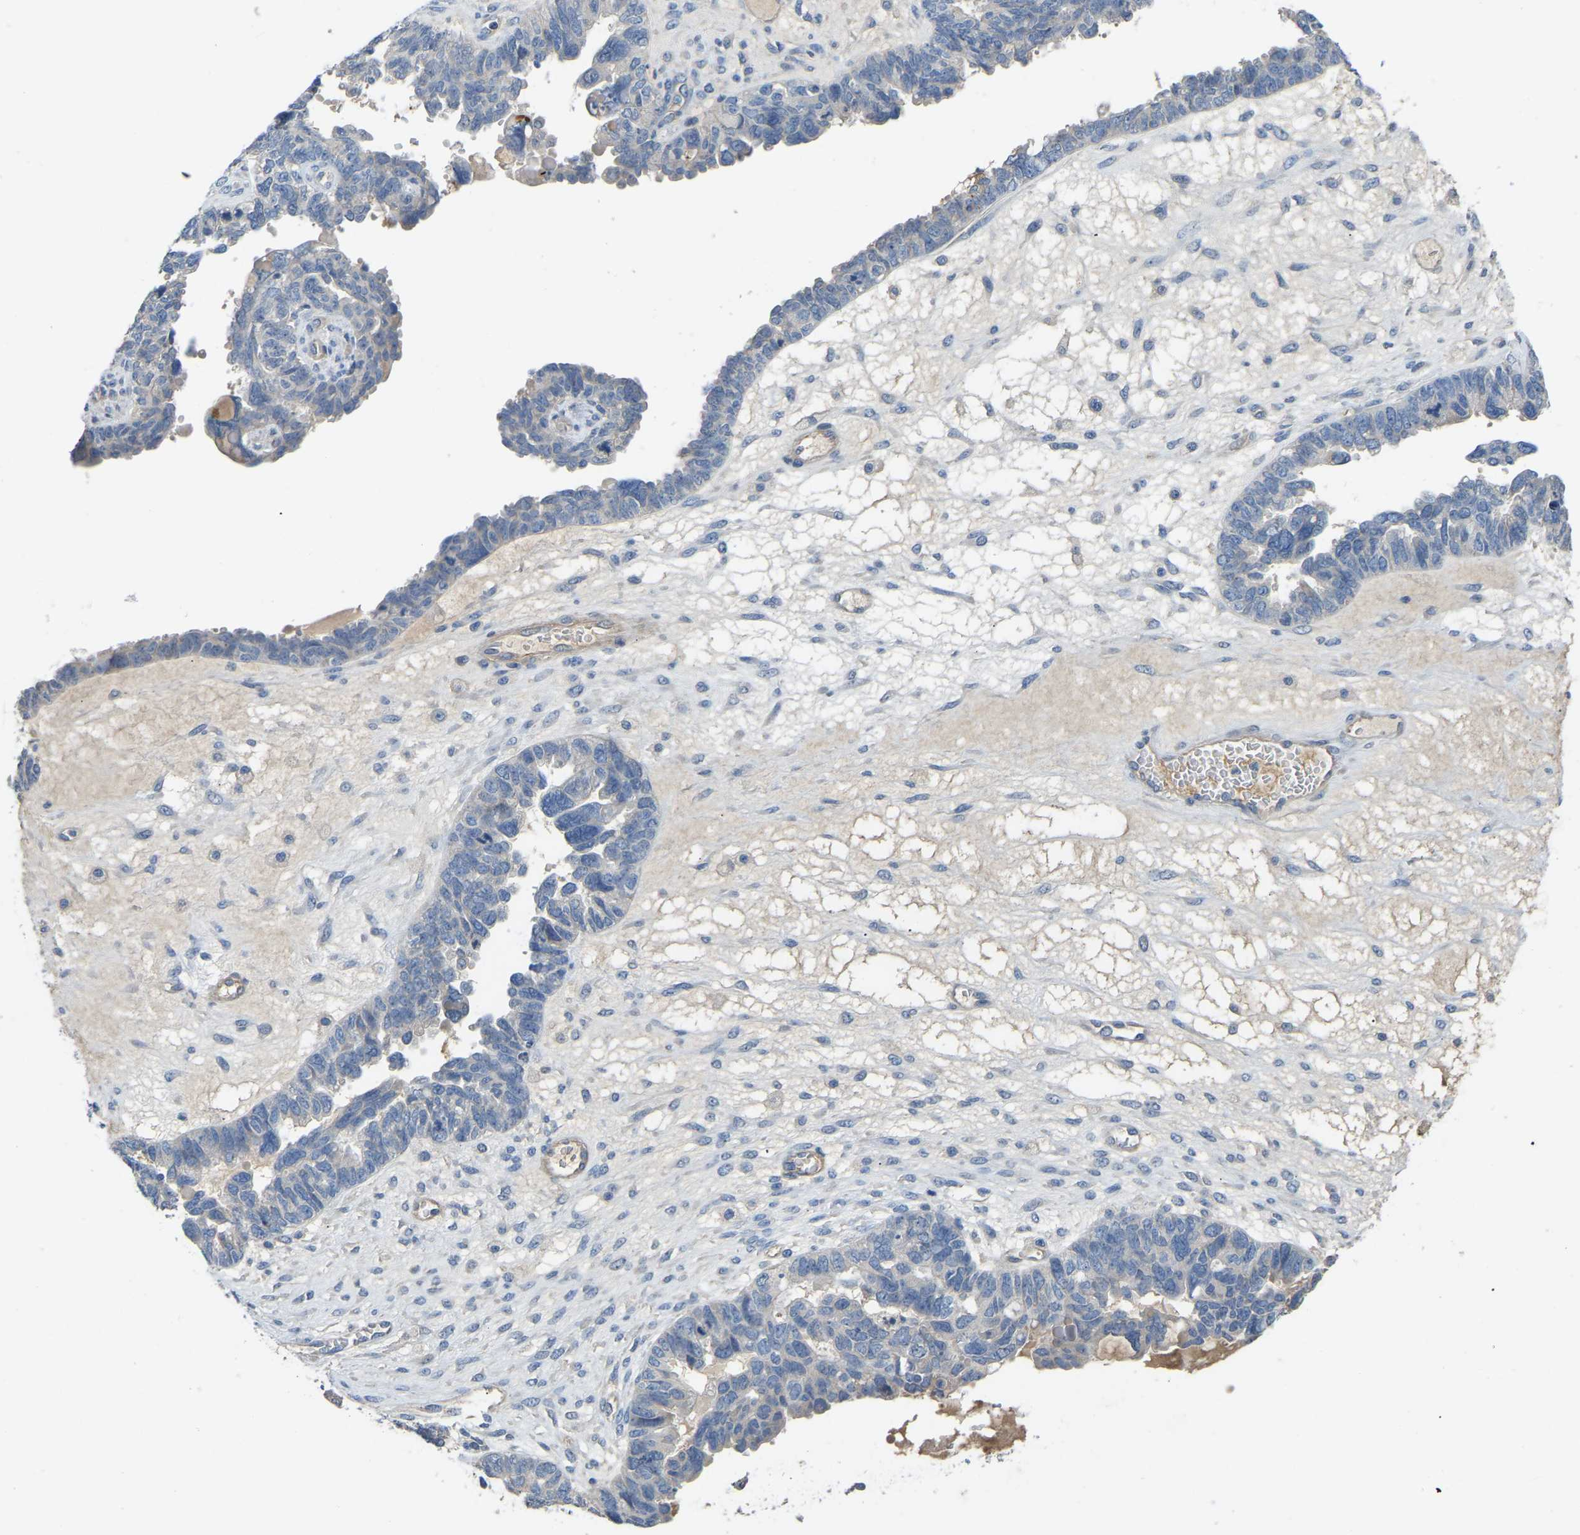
{"staining": {"intensity": "negative", "quantity": "none", "location": "none"}, "tissue": "ovarian cancer", "cell_type": "Tumor cells", "image_type": "cancer", "snomed": [{"axis": "morphology", "description": "Cystadenocarcinoma, serous, NOS"}, {"axis": "topography", "description": "Ovary"}], "caption": "The image displays no staining of tumor cells in ovarian cancer (serous cystadenocarcinoma). (Immunohistochemistry (ihc), brightfield microscopy, high magnification).", "gene": "HIGD2B", "patient": {"sex": "female", "age": 79}}